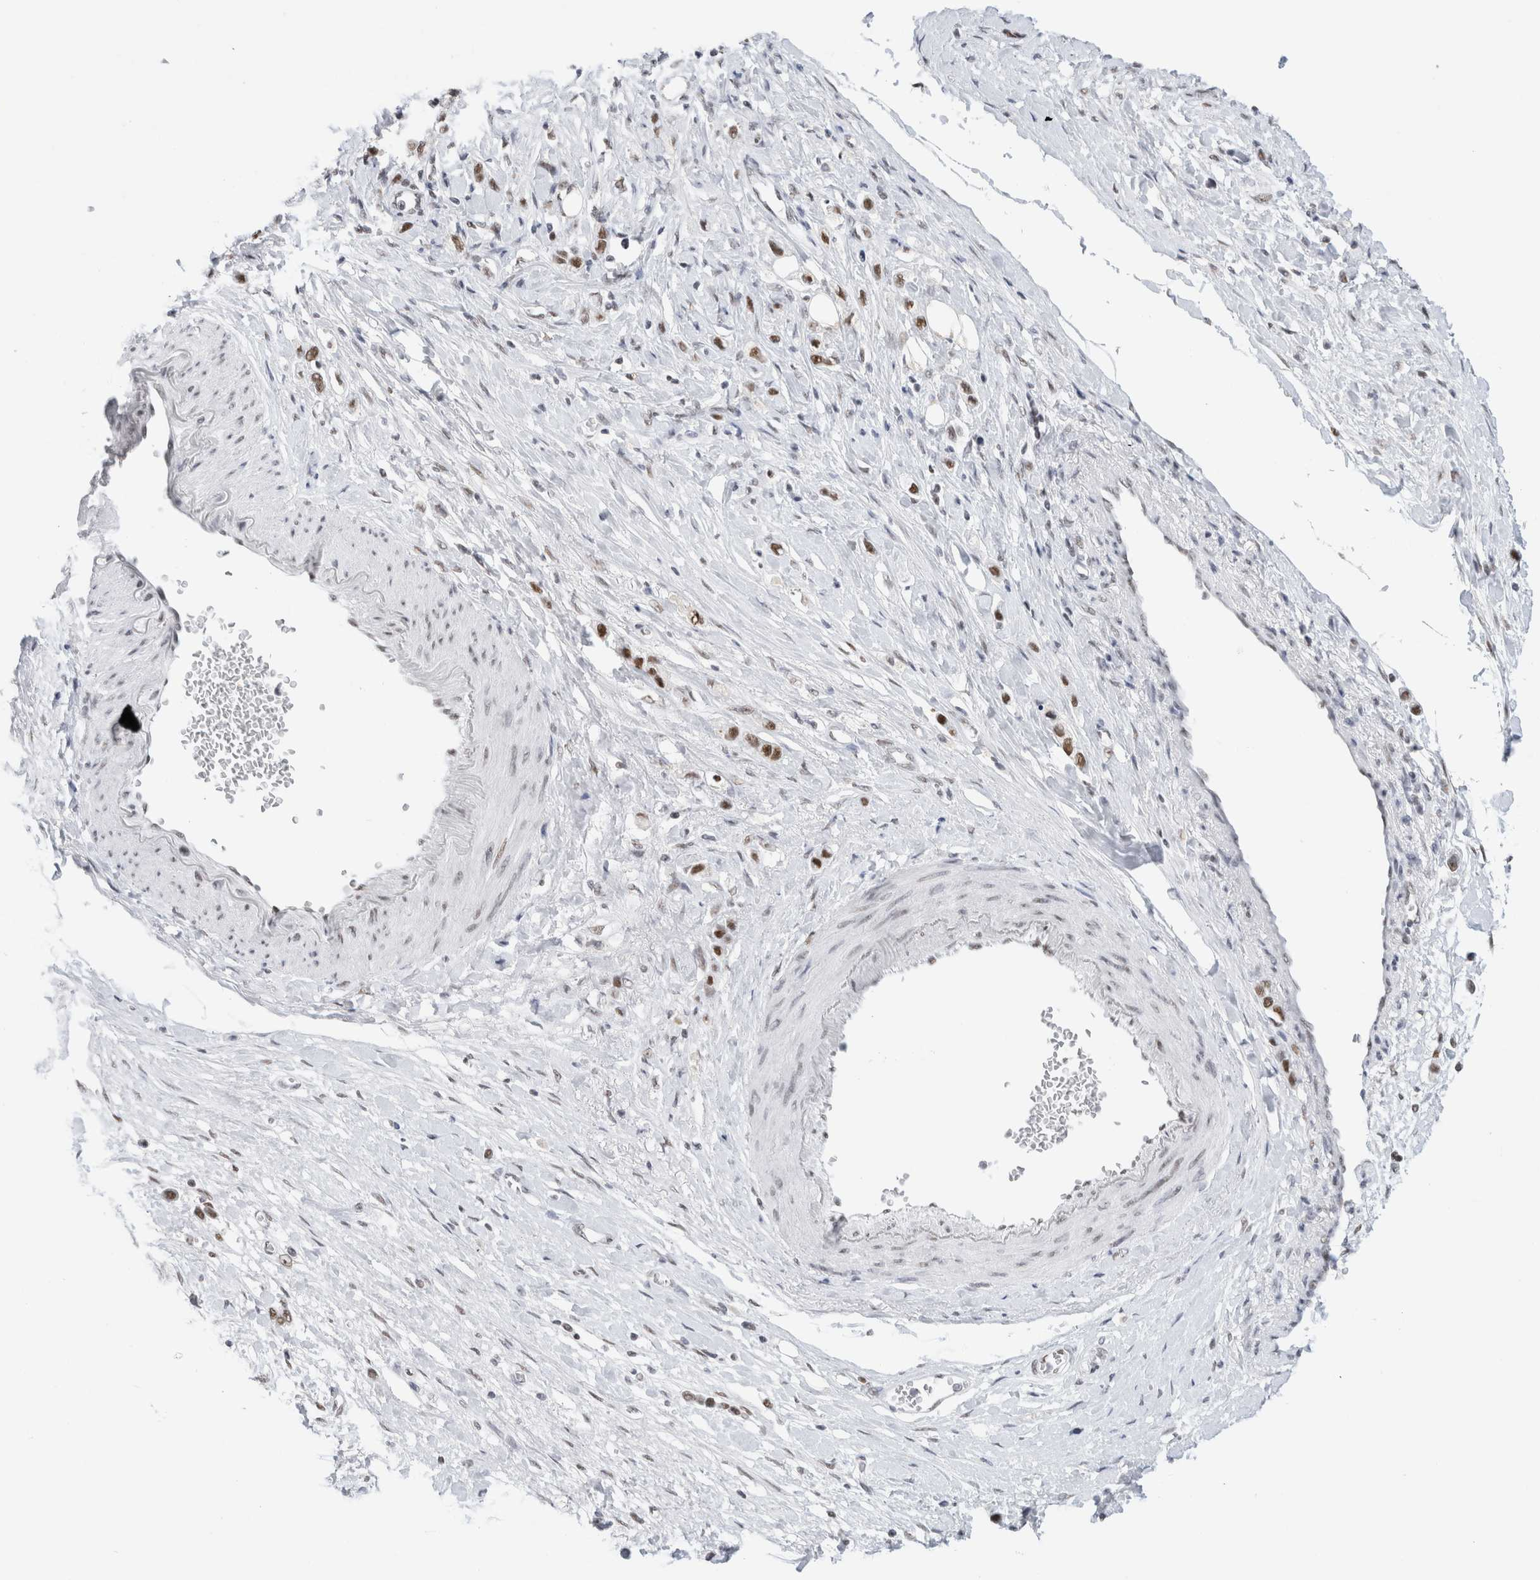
{"staining": {"intensity": "moderate", "quantity": ">75%", "location": "nuclear"}, "tissue": "stomach cancer", "cell_type": "Tumor cells", "image_type": "cancer", "snomed": [{"axis": "morphology", "description": "Adenocarcinoma, NOS"}, {"axis": "topography", "description": "Stomach"}], "caption": "Stomach cancer (adenocarcinoma) stained with a protein marker demonstrates moderate staining in tumor cells.", "gene": "COPS7A", "patient": {"sex": "female", "age": 65}}